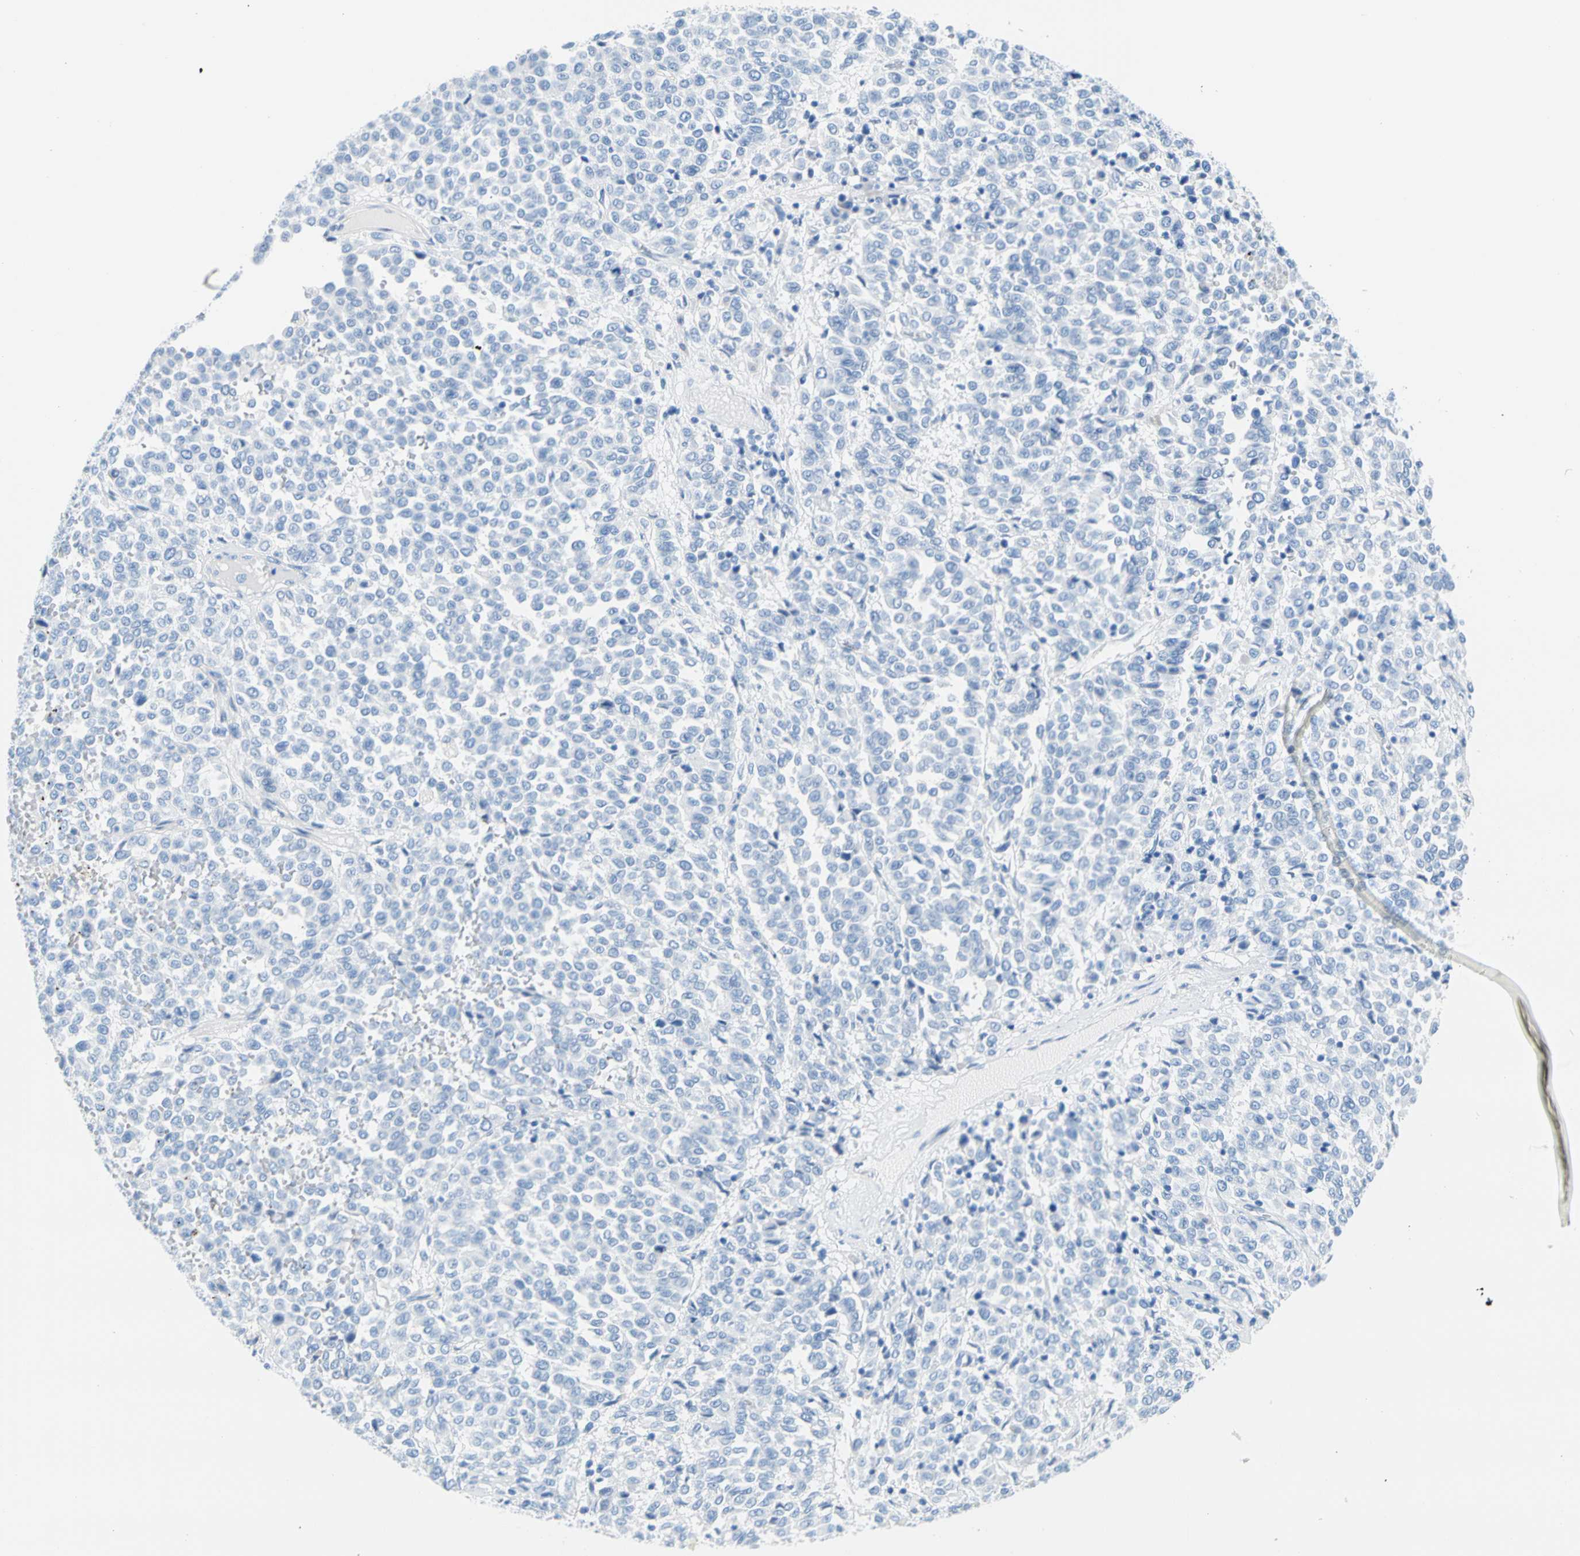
{"staining": {"intensity": "negative", "quantity": "none", "location": "none"}, "tissue": "melanoma", "cell_type": "Tumor cells", "image_type": "cancer", "snomed": [{"axis": "morphology", "description": "Malignant melanoma, Metastatic site"}, {"axis": "topography", "description": "Pancreas"}], "caption": "Tumor cells are negative for brown protein staining in melanoma. (IHC, brightfield microscopy, high magnification).", "gene": "CEL", "patient": {"sex": "female", "age": 30}}